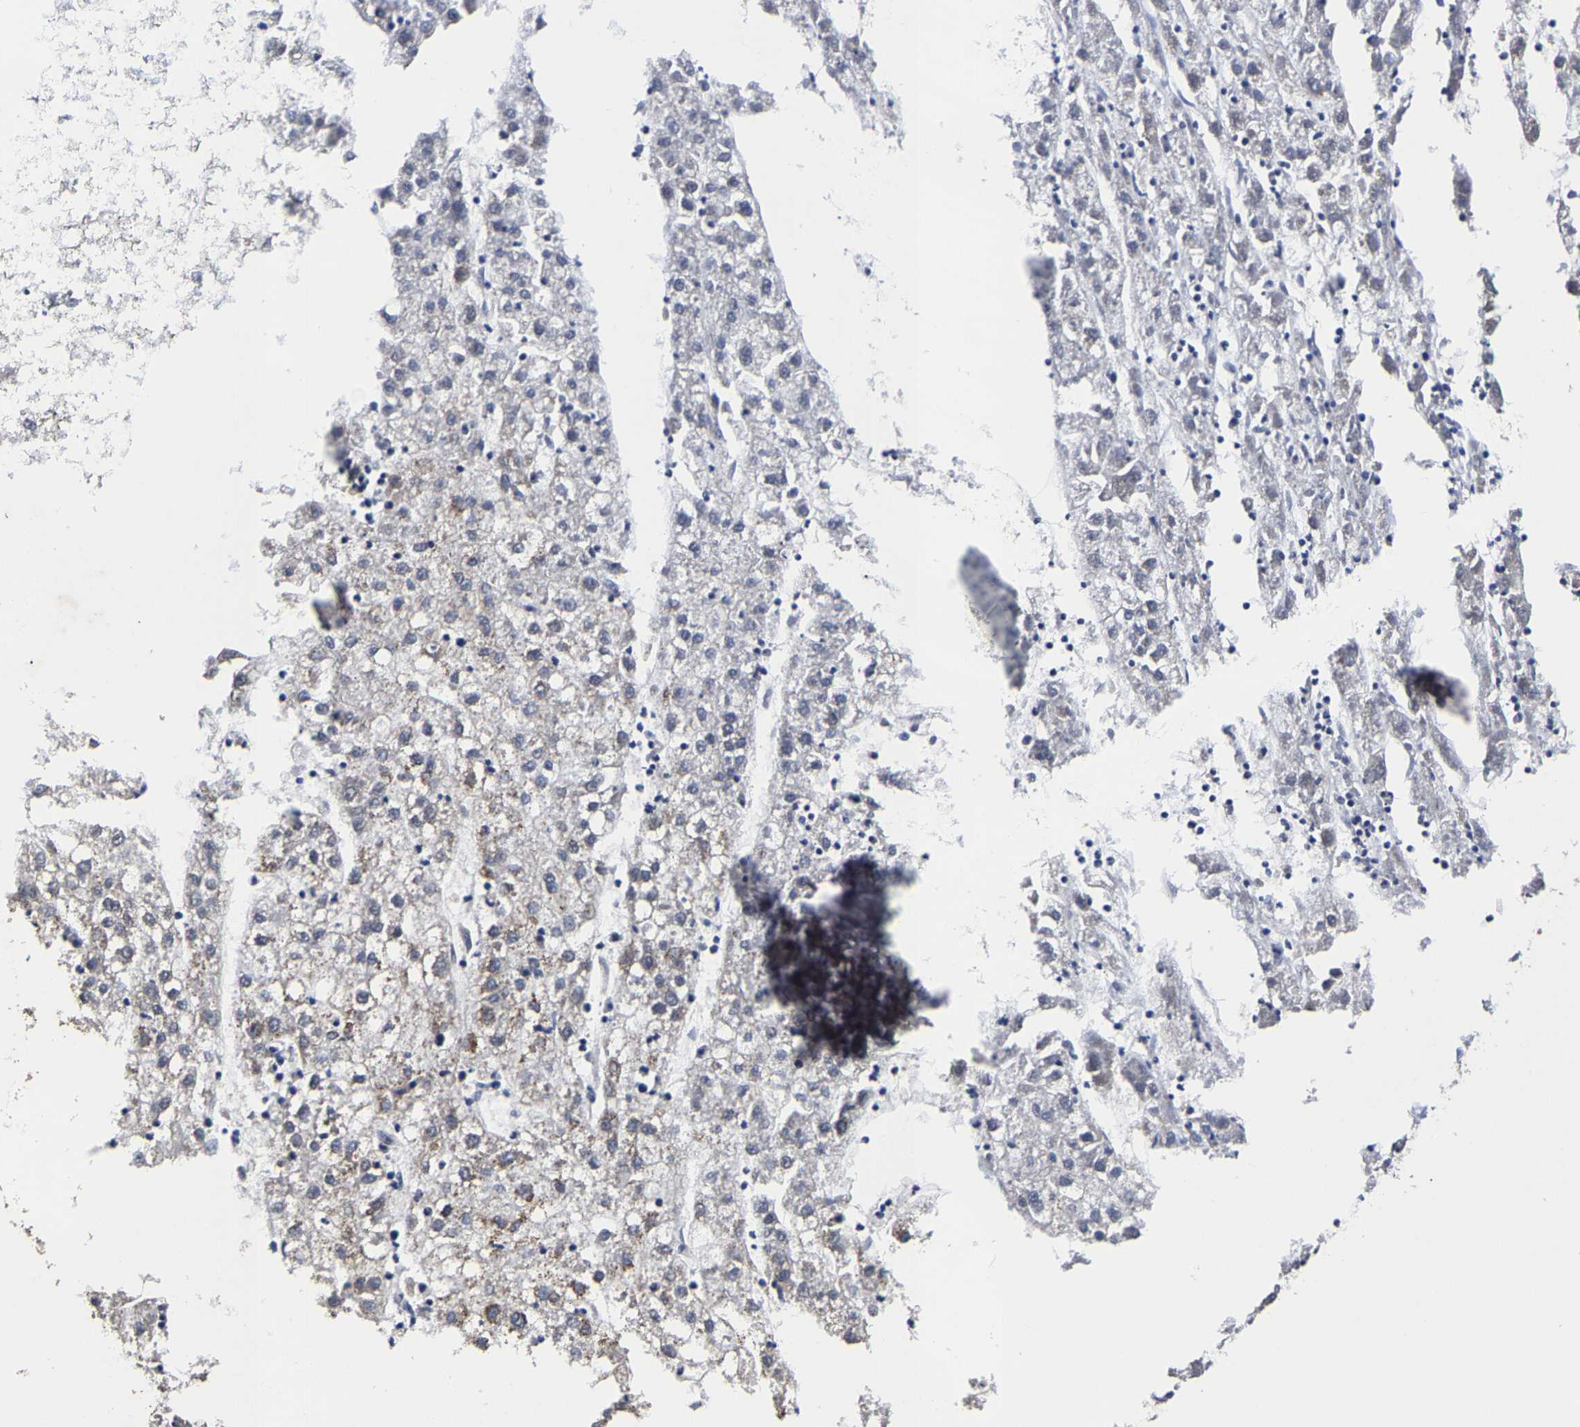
{"staining": {"intensity": "weak", "quantity": "25%-75%", "location": "cytoplasmic/membranous"}, "tissue": "liver cancer", "cell_type": "Tumor cells", "image_type": "cancer", "snomed": [{"axis": "morphology", "description": "Carcinoma, Hepatocellular, NOS"}, {"axis": "topography", "description": "Liver"}], "caption": "Immunohistochemistry histopathology image of human liver cancer (hepatocellular carcinoma) stained for a protein (brown), which exhibits low levels of weak cytoplasmic/membranous expression in about 25%-75% of tumor cells.", "gene": "AASS", "patient": {"sex": "male", "age": 72}}